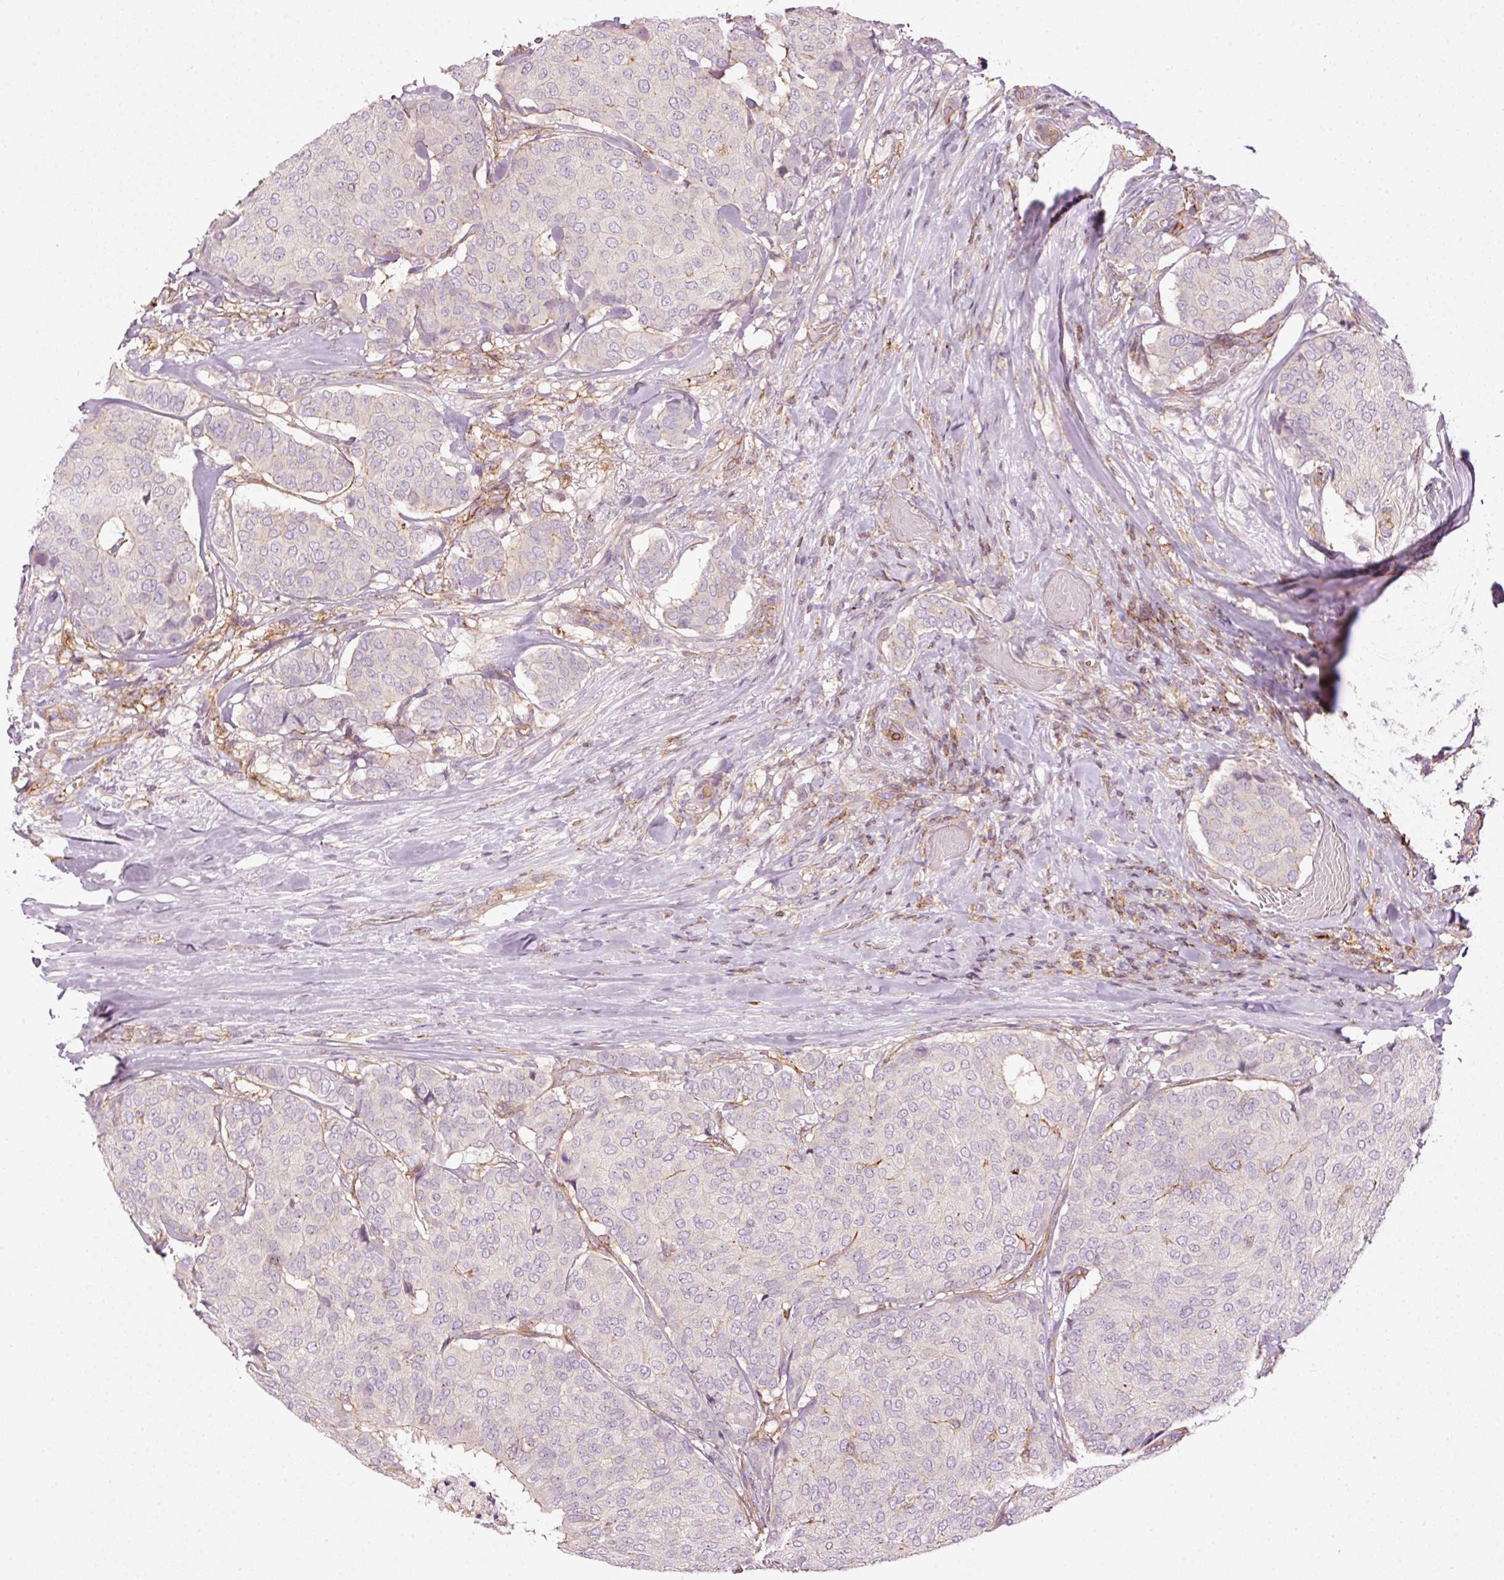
{"staining": {"intensity": "negative", "quantity": "none", "location": "none"}, "tissue": "breast cancer", "cell_type": "Tumor cells", "image_type": "cancer", "snomed": [{"axis": "morphology", "description": "Duct carcinoma"}, {"axis": "topography", "description": "Breast"}], "caption": "Immunohistochemistry of human breast cancer (invasive ductal carcinoma) shows no staining in tumor cells.", "gene": "SIPA1", "patient": {"sex": "female", "age": 75}}